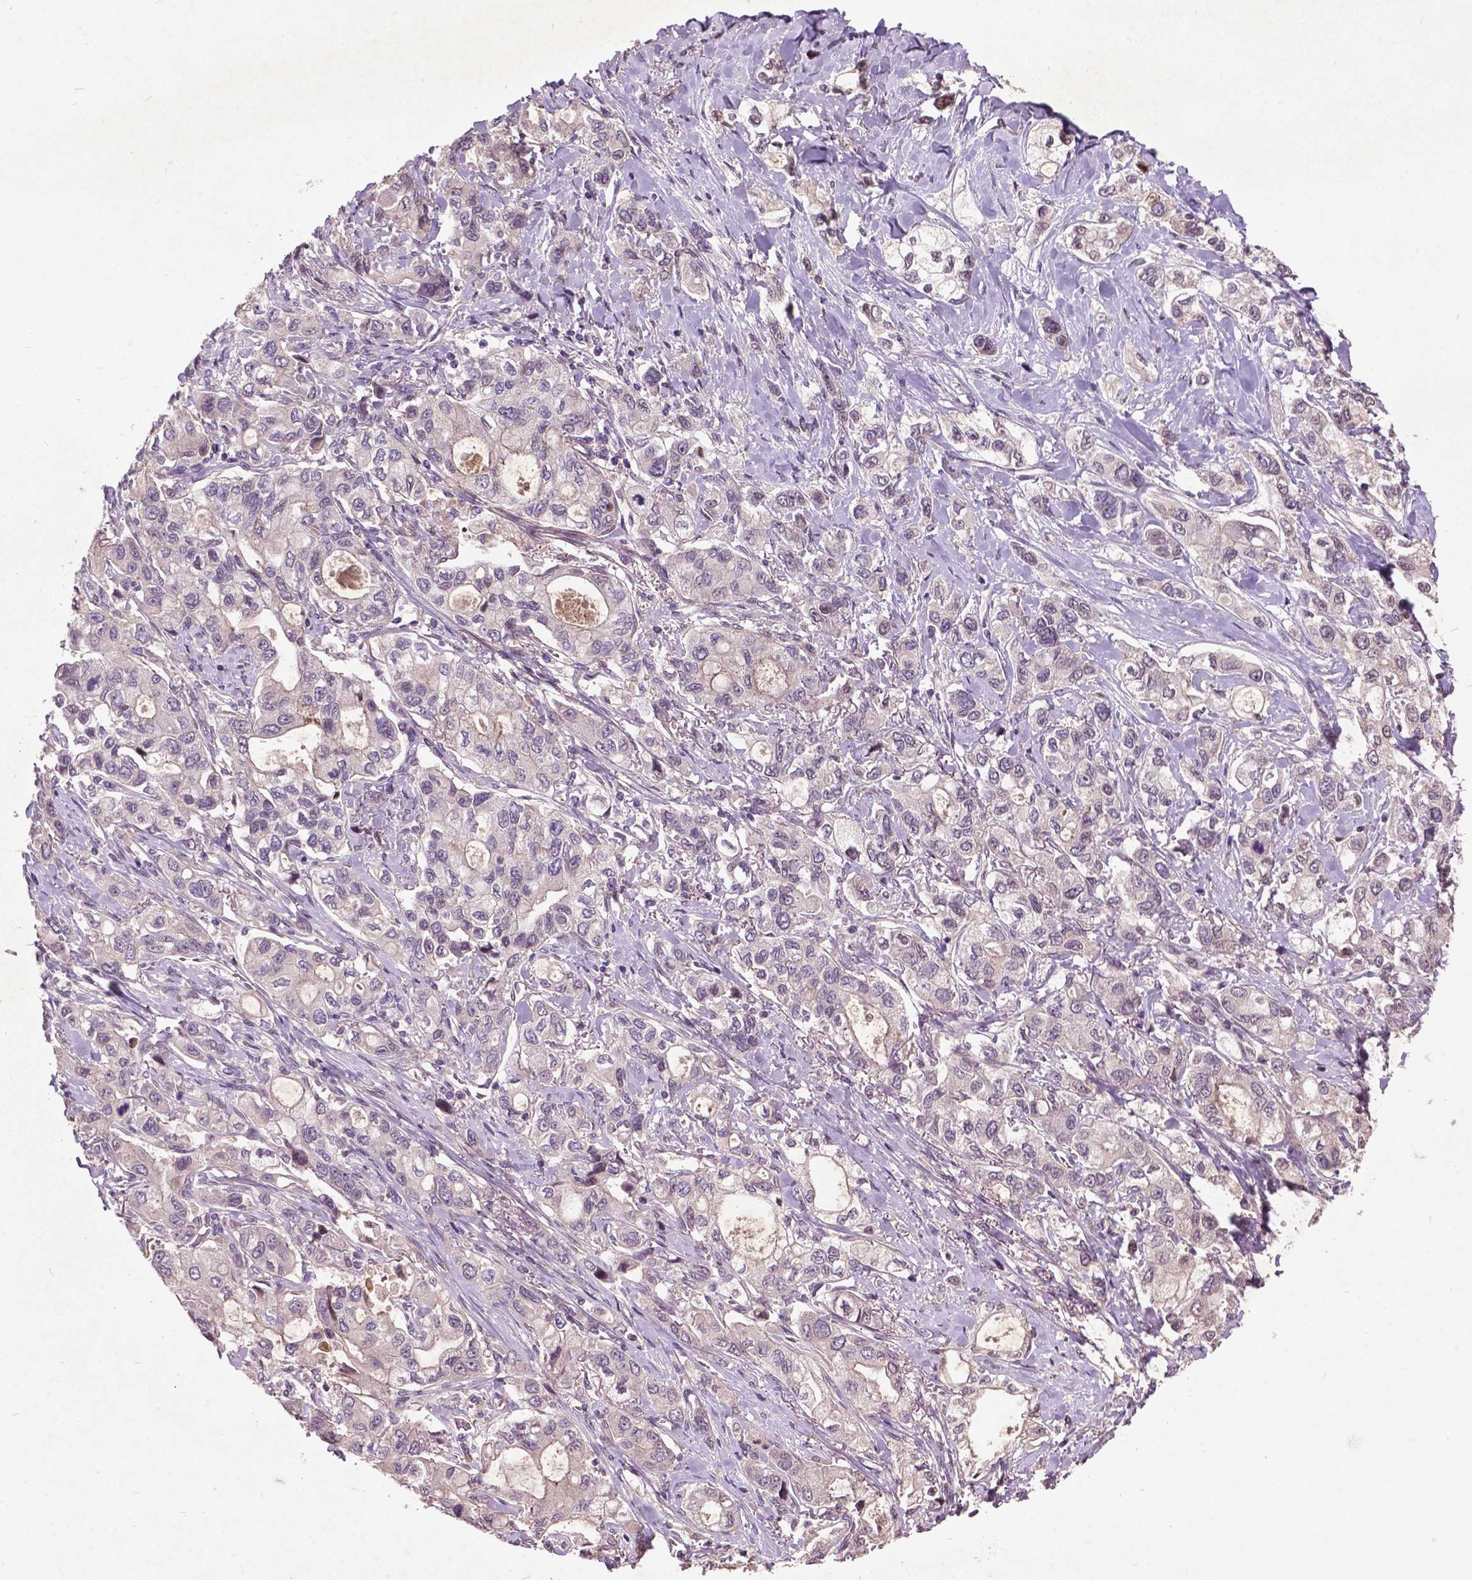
{"staining": {"intensity": "negative", "quantity": "none", "location": "none"}, "tissue": "stomach cancer", "cell_type": "Tumor cells", "image_type": "cancer", "snomed": [{"axis": "morphology", "description": "Adenocarcinoma, NOS"}, {"axis": "topography", "description": "Stomach"}], "caption": "High magnification brightfield microscopy of stomach adenocarcinoma stained with DAB (brown) and counterstained with hematoxylin (blue): tumor cells show no significant staining.", "gene": "AP1S3", "patient": {"sex": "male", "age": 63}}